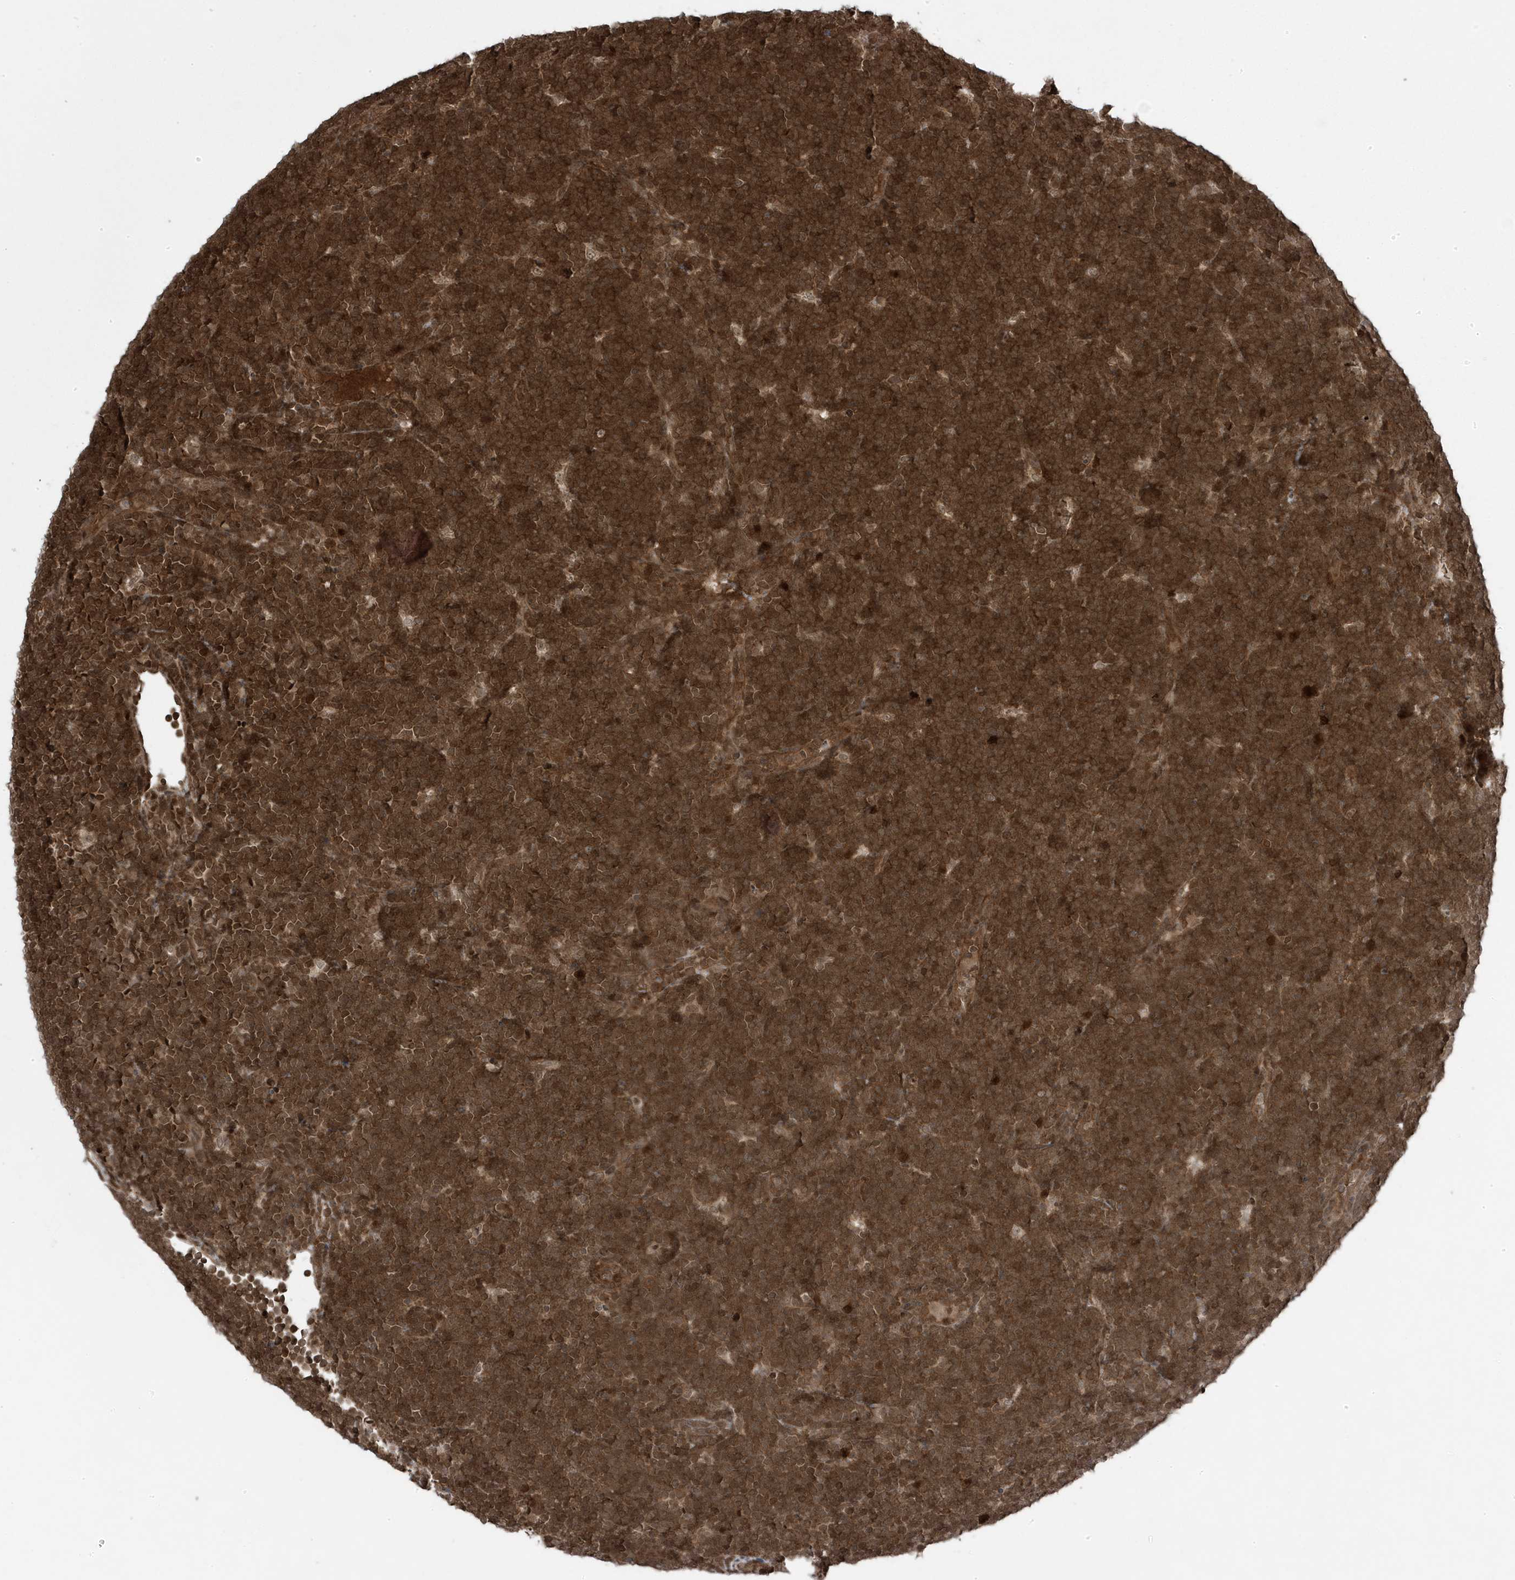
{"staining": {"intensity": "strong", "quantity": ">75%", "location": "cytoplasmic/membranous"}, "tissue": "lymphoma", "cell_type": "Tumor cells", "image_type": "cancer", "snomed": [{"axis": "morphology", "description": "Malignant lymphoma, non-Hodgkin's type, High grade"}, {"axis": "topography", "description": "Lymph node"}], "caption": "Immunohistochemistry (IHC) photomicrograph of lymphoma stained for a protein (brown), which demonstrates high levels of strong cytoplasmic/membranous expression in approximately >75% of tumor cells.", "gene": "MAPK1IP1L", "patient": {"sex": "male", "age": 13}}